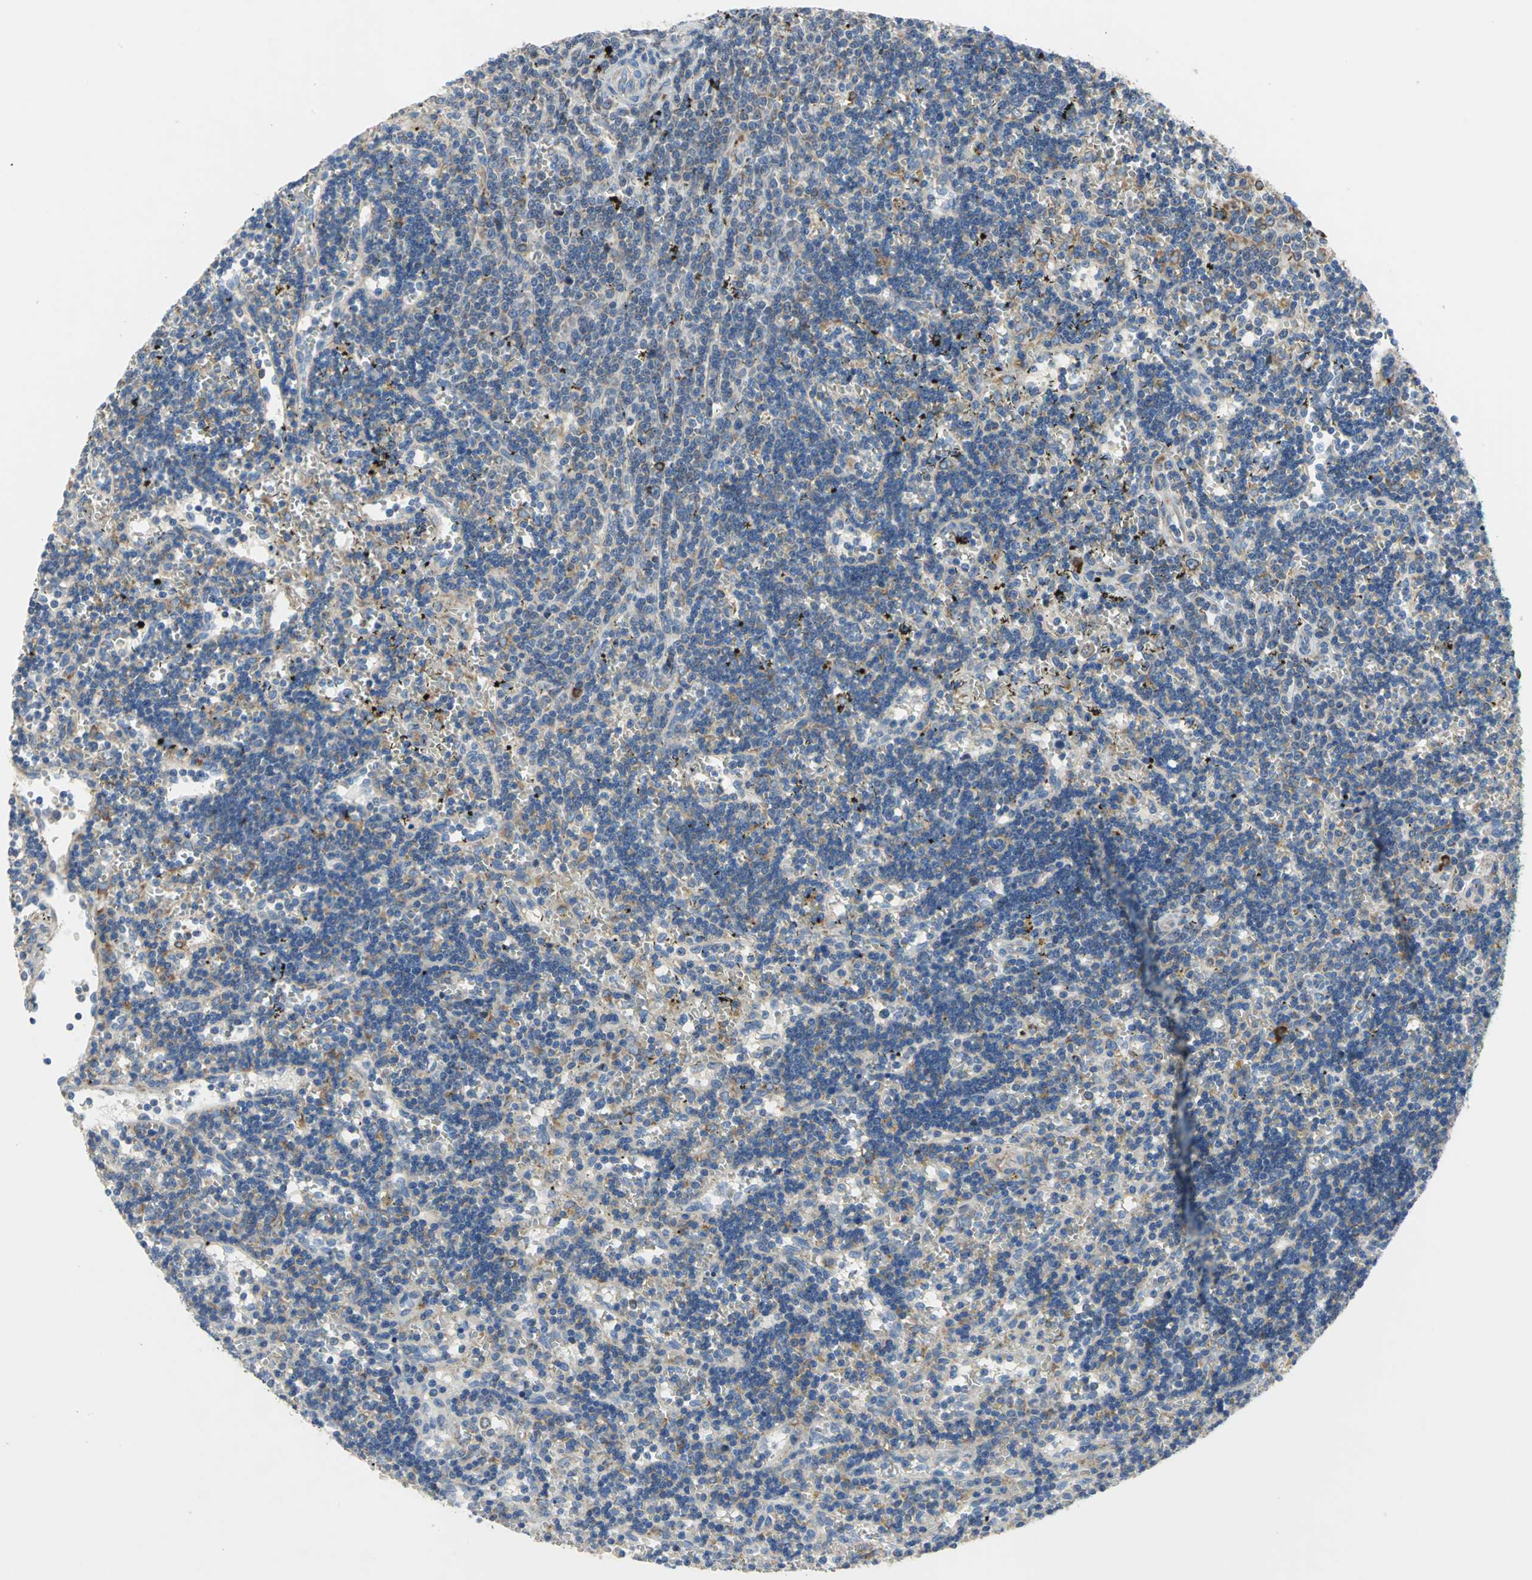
{"staining": {"intensity": "moderate", "quantity": "<25%", "location": "cytoplasmic/membranous"}, "tissue": "lymphoma", "cell_type": "Tumor cells", "image_type": "cancer", "snomed": [{"axis": "morphology", "description": "Malignant lymphoma, non-Hodgkin's type, Low grade"}, {"axis": "topography", "description": "Spleen"}], "caption": "Tumor cells reveal low levels of moderate cytoplasmic/membranous staining in about <25% of cells in lymphoma. The staining was performed using DAB (3,3'-diaminobenzidine) to visualize the protein expression in brown, while the nuclei were stained in blue with hematoxylin (Magnification: 20x).", "gene": "TULP4", "patient": {"sex": "male", "age": 60}}